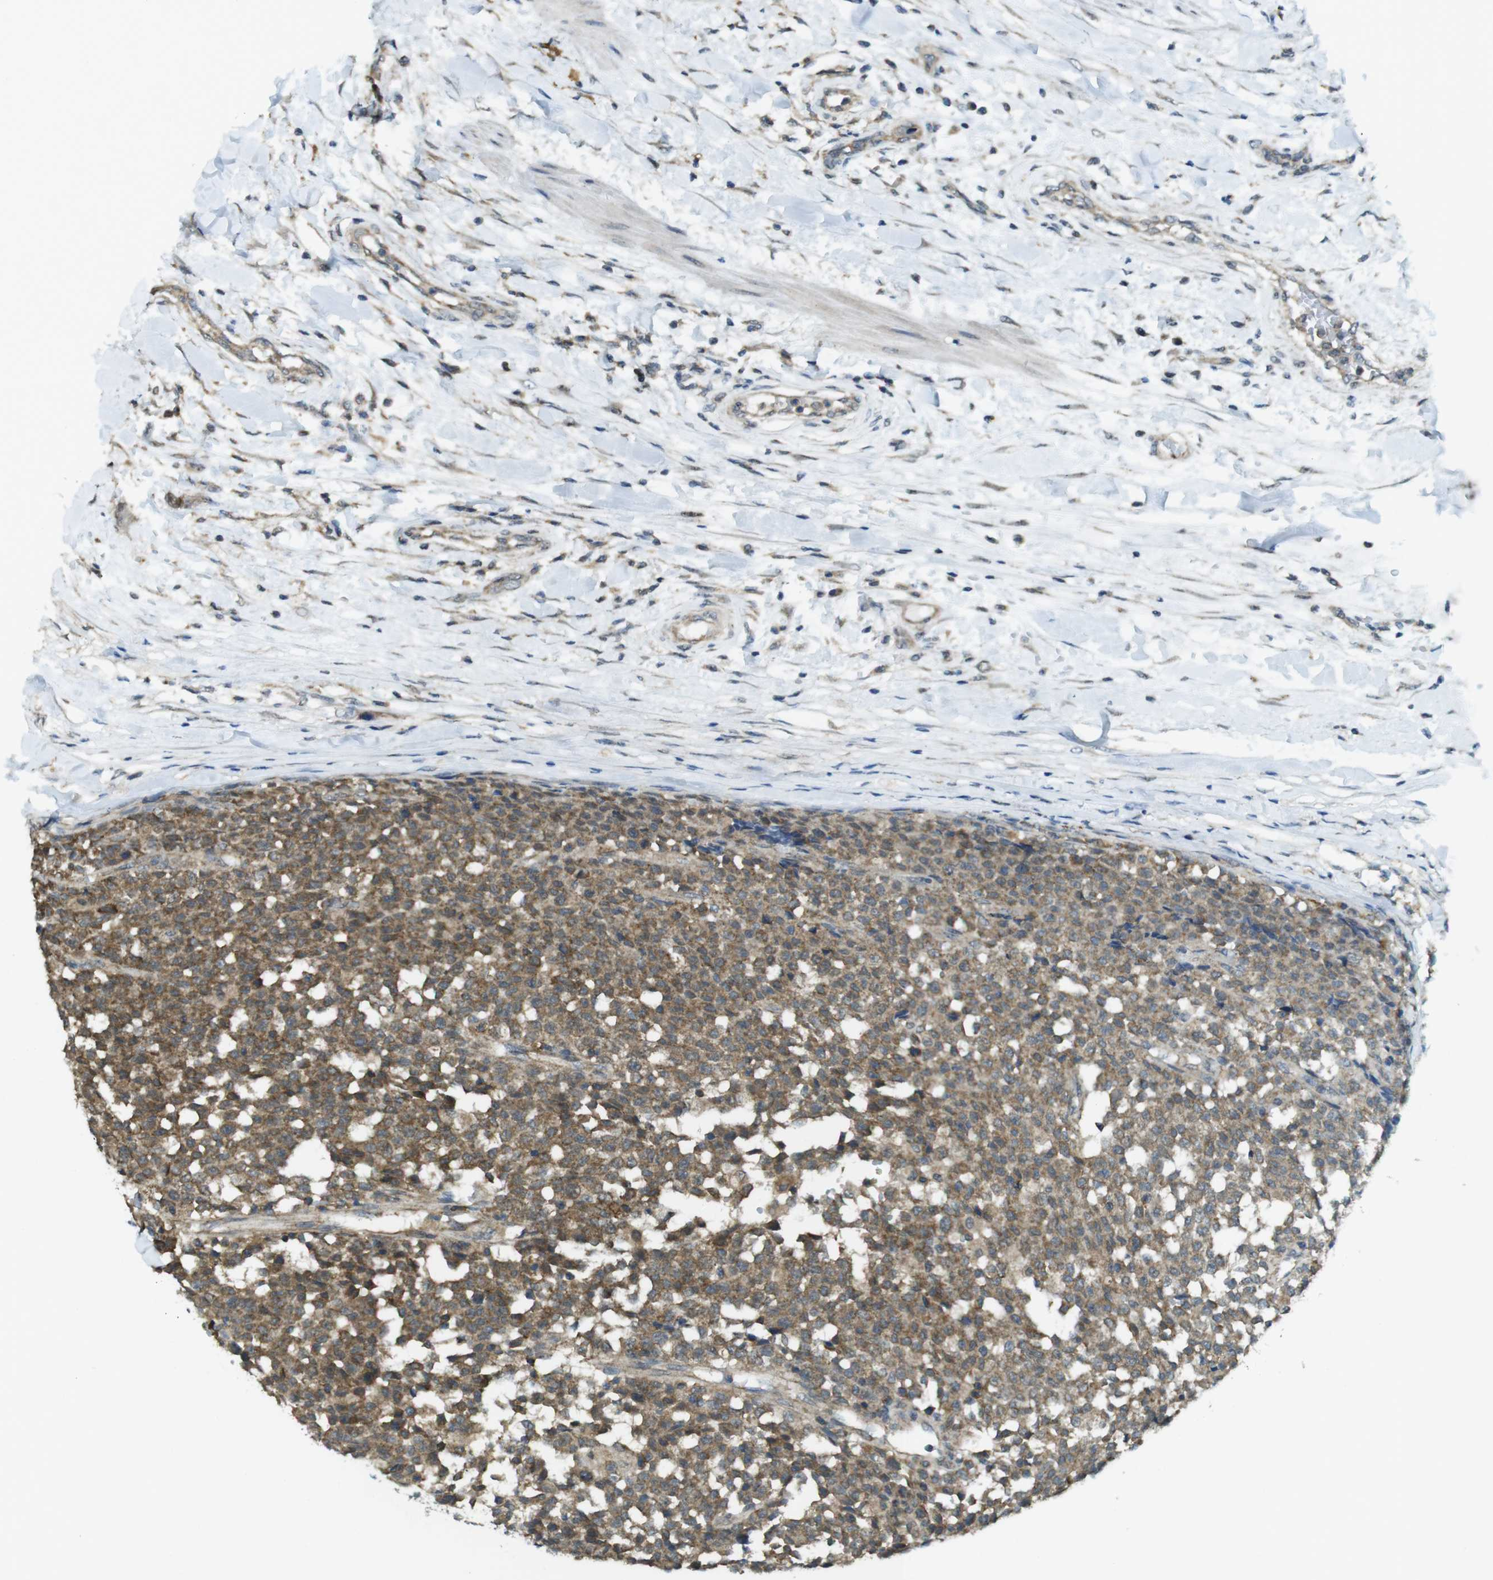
{"staining": {"intensity": "moderate", "quantity": ">75%", "location": "cytoplasmic/membranous"}, "tissue": "testis cancer", "cell_type": "Tumor cells", "image_type": "cancer", "snomed": [{"axis": "morphology", "description": "Seminoma, NOS"}, {"axis": "topography", "description": "Testis"}], "caption": "Testis seminoma tissue displays moderate cytoplasmic/membranous staining in about >75% of tumor cells, visualized by immunohistochemistry. The staining is performed using DAB (3,3'-diaminobenzidine) brown chromogen to label protein expression. The nuclei are counter-stained blue using hematoxylin.", "gene": "BRI3BP", "patient": {"sex": "male", "age": 59}}